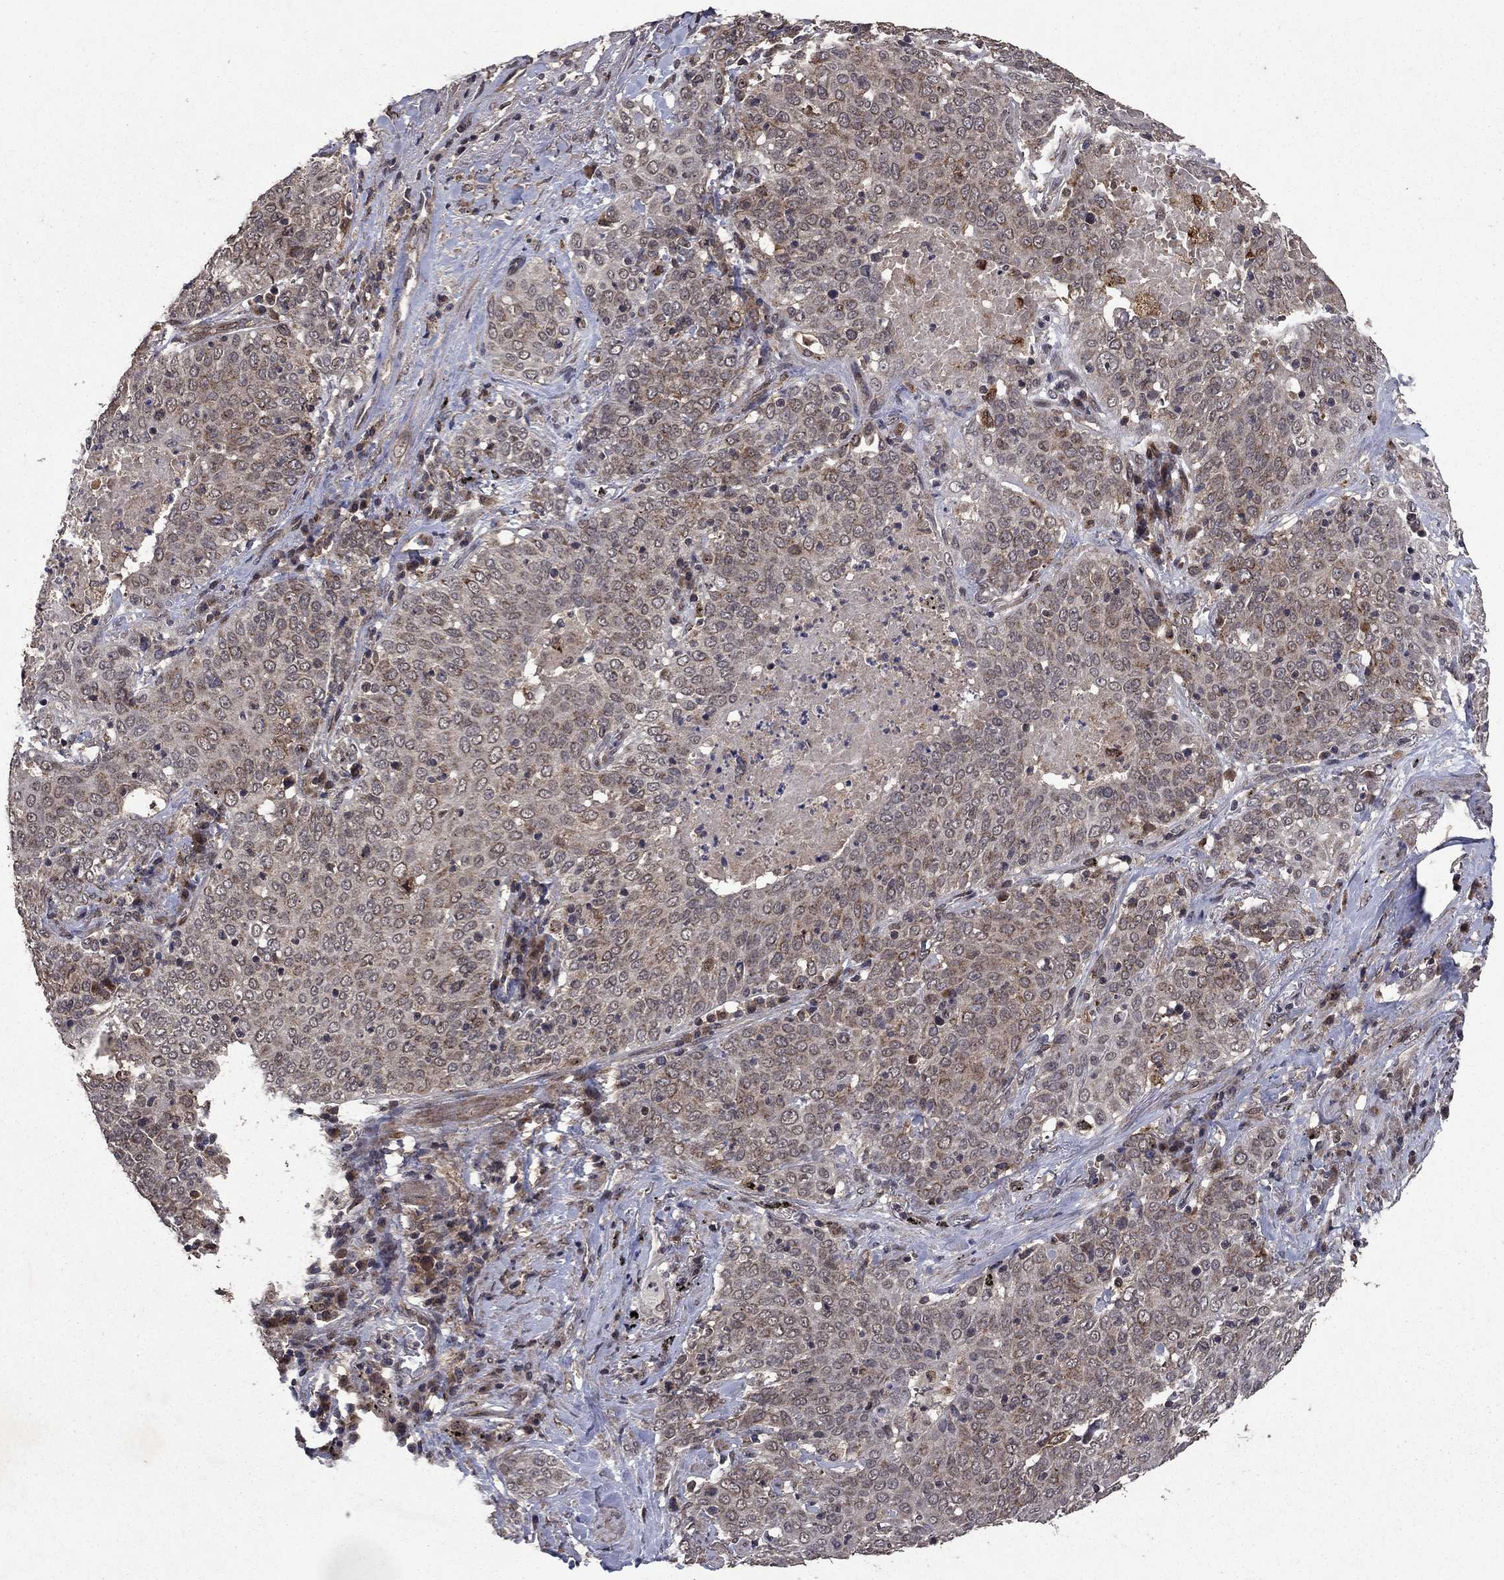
{"staining": {"intensity": "moderate", "quantity": "<25%", "location": "cytoplasmic/membranous"}, "tissue": "lung cancer", "cell_type": "Tumor cells", "image_type": "cancer", "snomed": [{"axis": "morphology", "description": "Squamous cell carcinoma, NOS"}, {"axis": "topography", "description": "Lung"}], "caption": "Lung squamous cell carcinoma was stained to show a protein in brown. There is low levels of moderate cytoplasmic/membranous positivity in approximately <25% of tumor cells.", "gene": "DHRS1", "patient": {"sex": "male", "age": 82}}